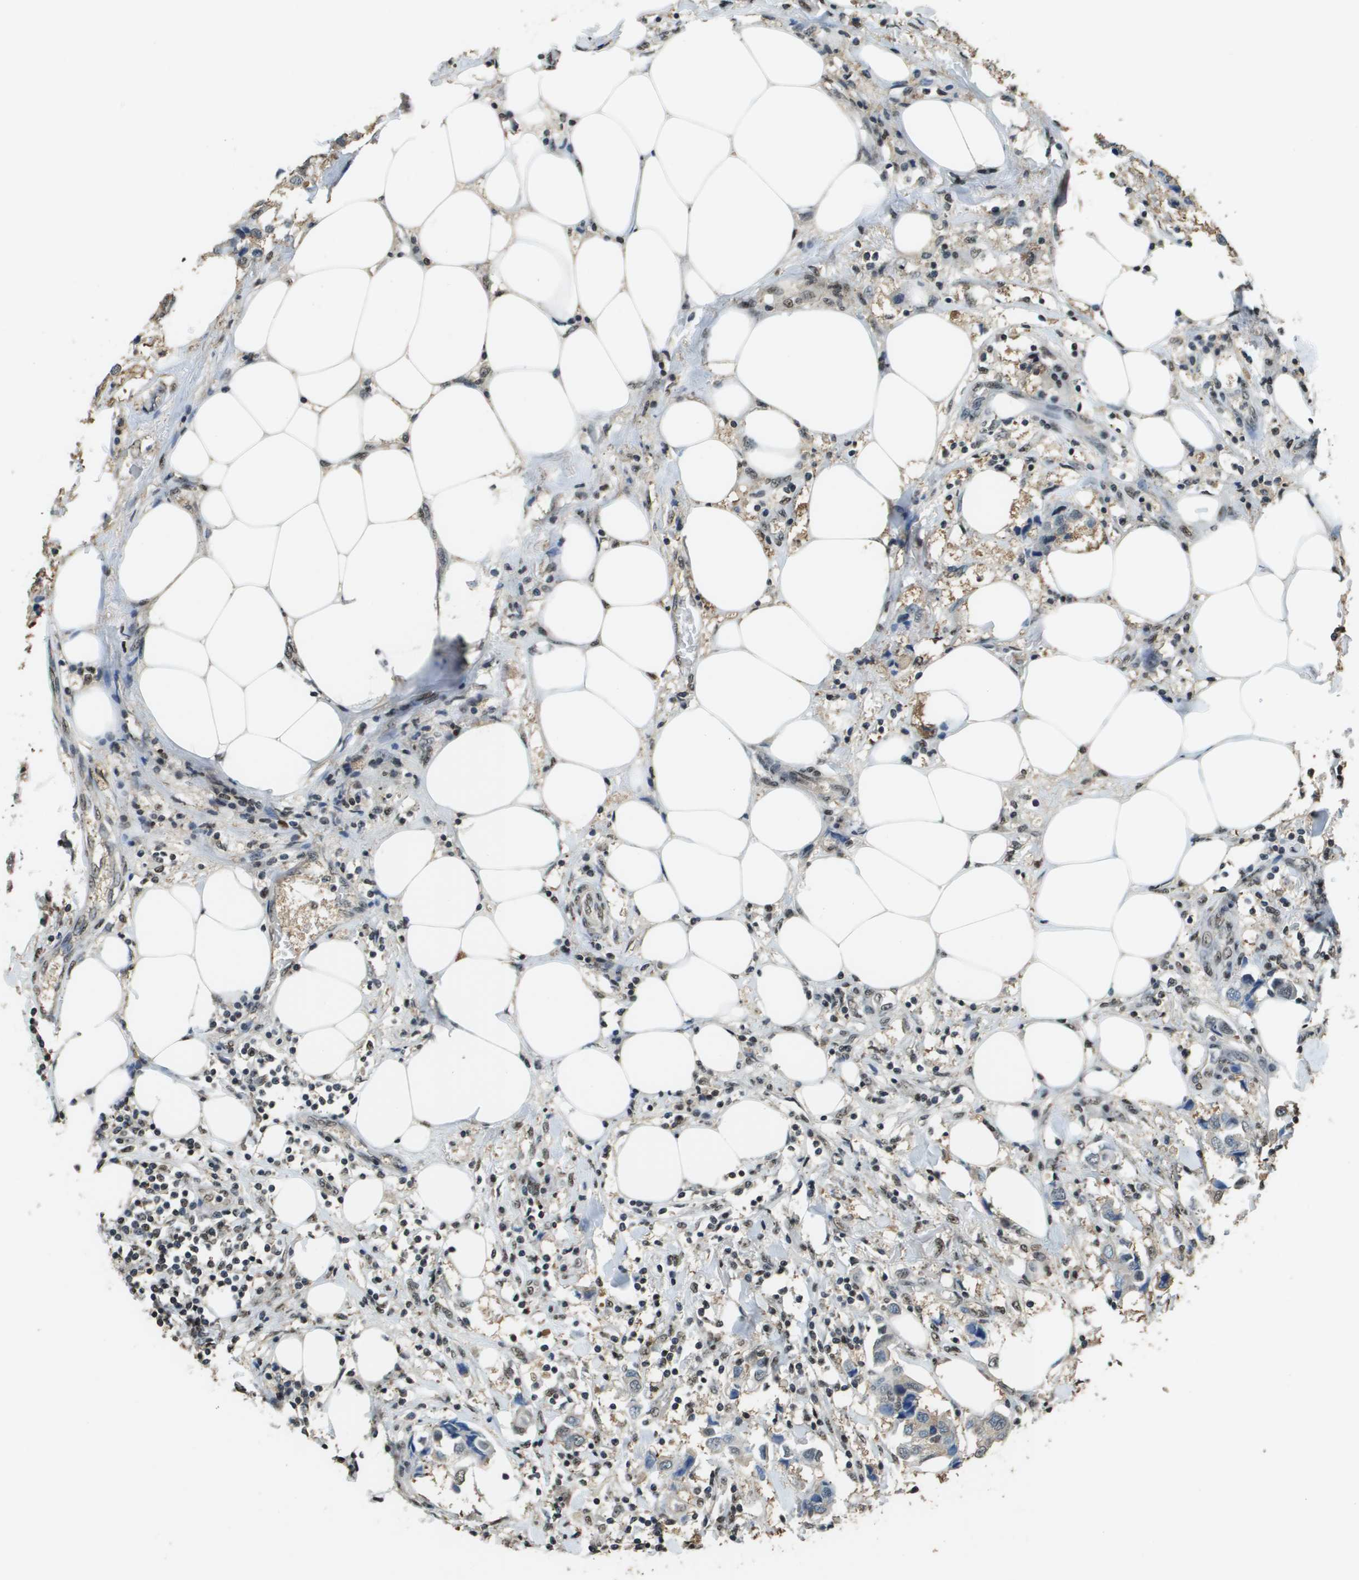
{"staining": {"intensity": "weak", "quantity": "<25%", "location": "nuclear"}, "tissue": "breast cancer", "cell_type": "Tumor cells", "image_type": "cancer", "snomed": [{"axis": "morphology", "description": "Duct carcinoma"}, {"axis": "topography", "description": "Breast"}], "caption": "Immunohistochemistry photomicrograph of human breast invasive ductal carcinoma stained for a protein (brown), which exhibits no expression in tumor cells.", "gene": "SP100", "patient": {"sex": "female", "age": 80}}